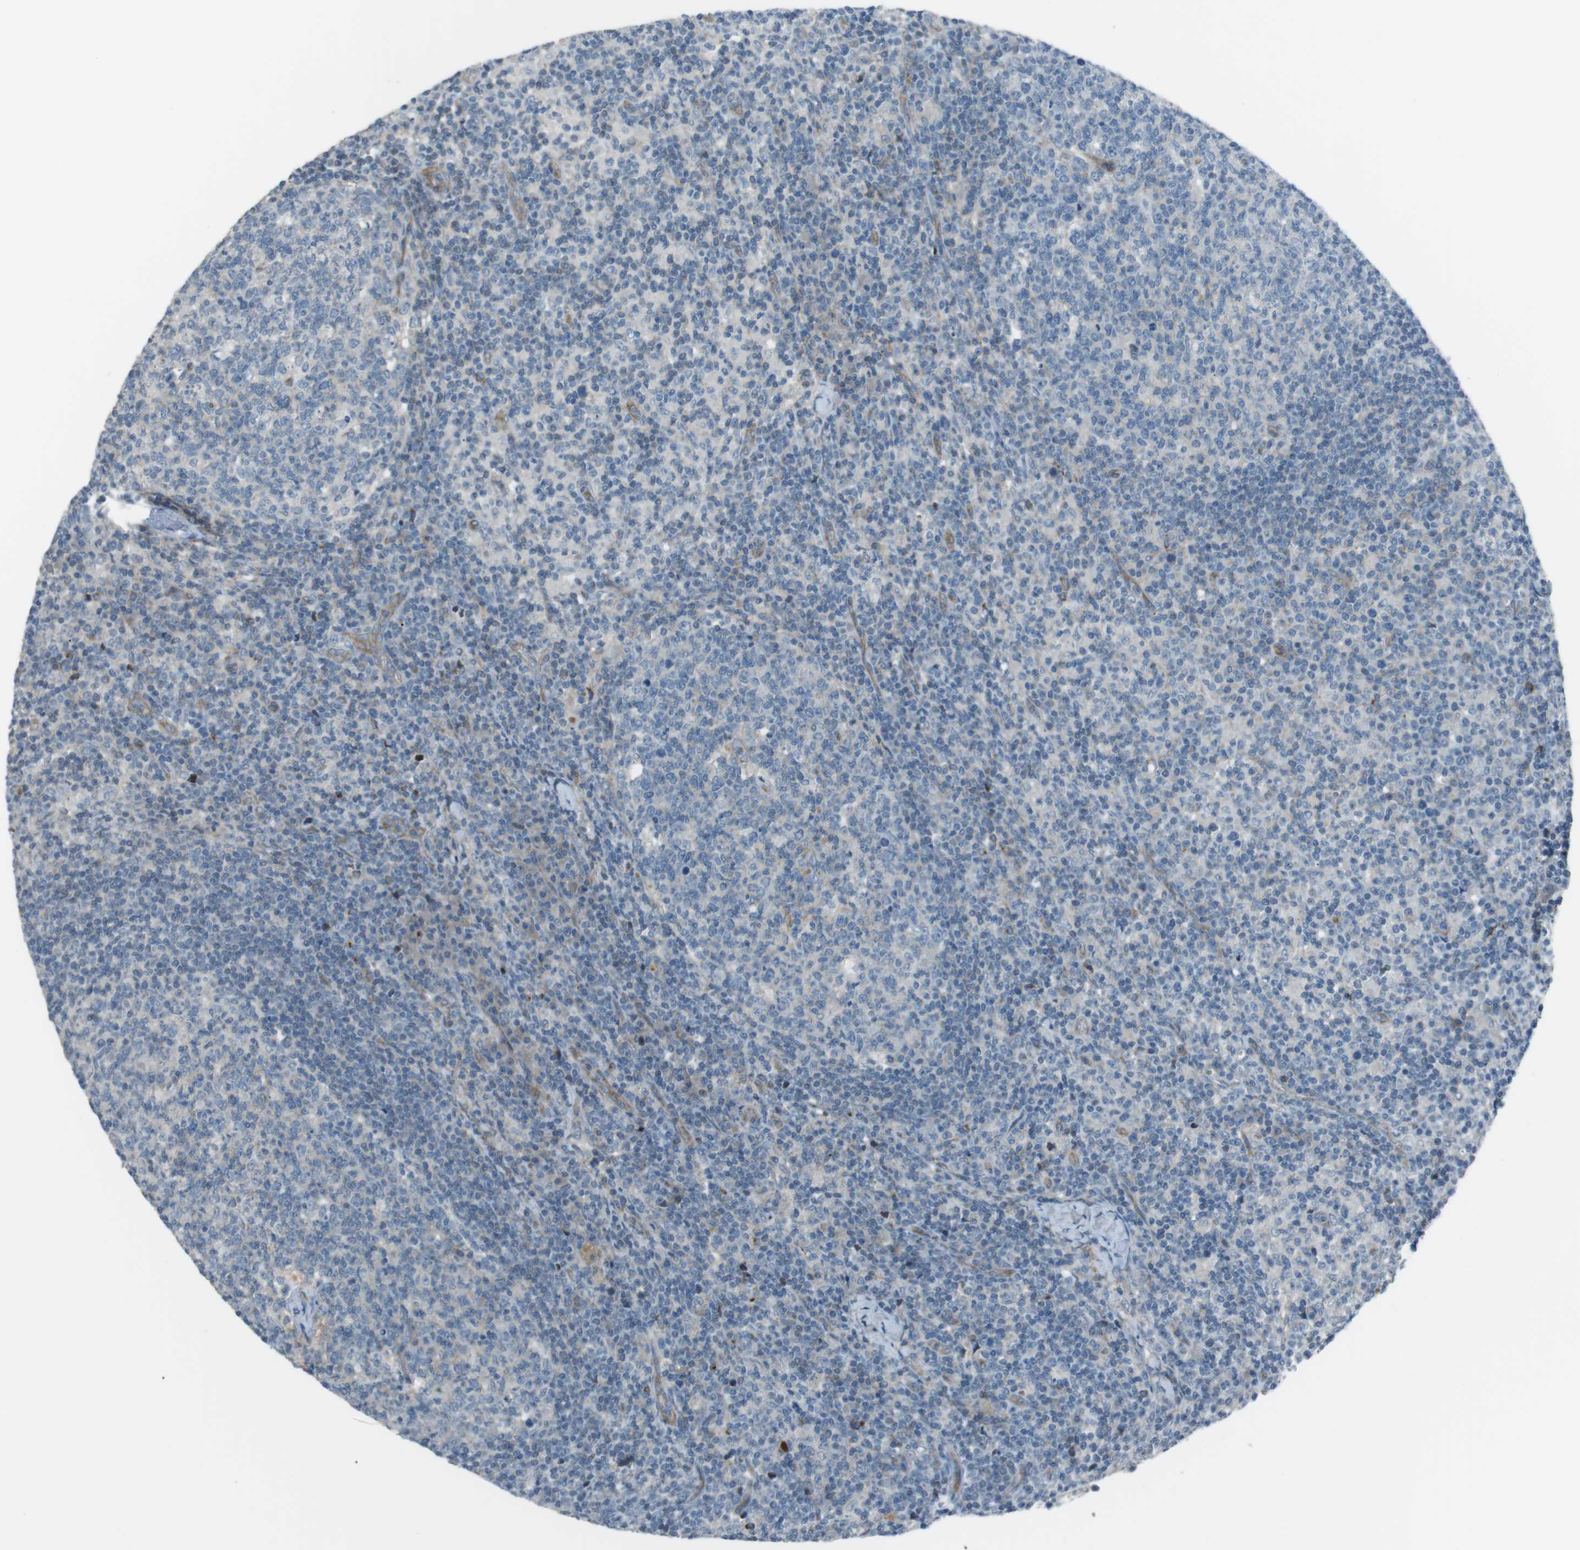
{"staining": {"intensity": "negative", "quantity": "none", "location": "none"}, "tissue": "lymph node", "cell_type": "Germinal center cells", "image_type": "normal", "snomed": [{"axis": "morphology", "description": "Normal tissue, NOS"}, {"axis": "morphology", "description": "Inflammation, NOS"}, {"axis": "topography", "description": "Lymph node"}], "caption": "Human lymph node stained for a protein using IHC displays no positivity in germinal center cells.", "gene": "SPTA1", "patient": {"sex": "male", "age": 55}}